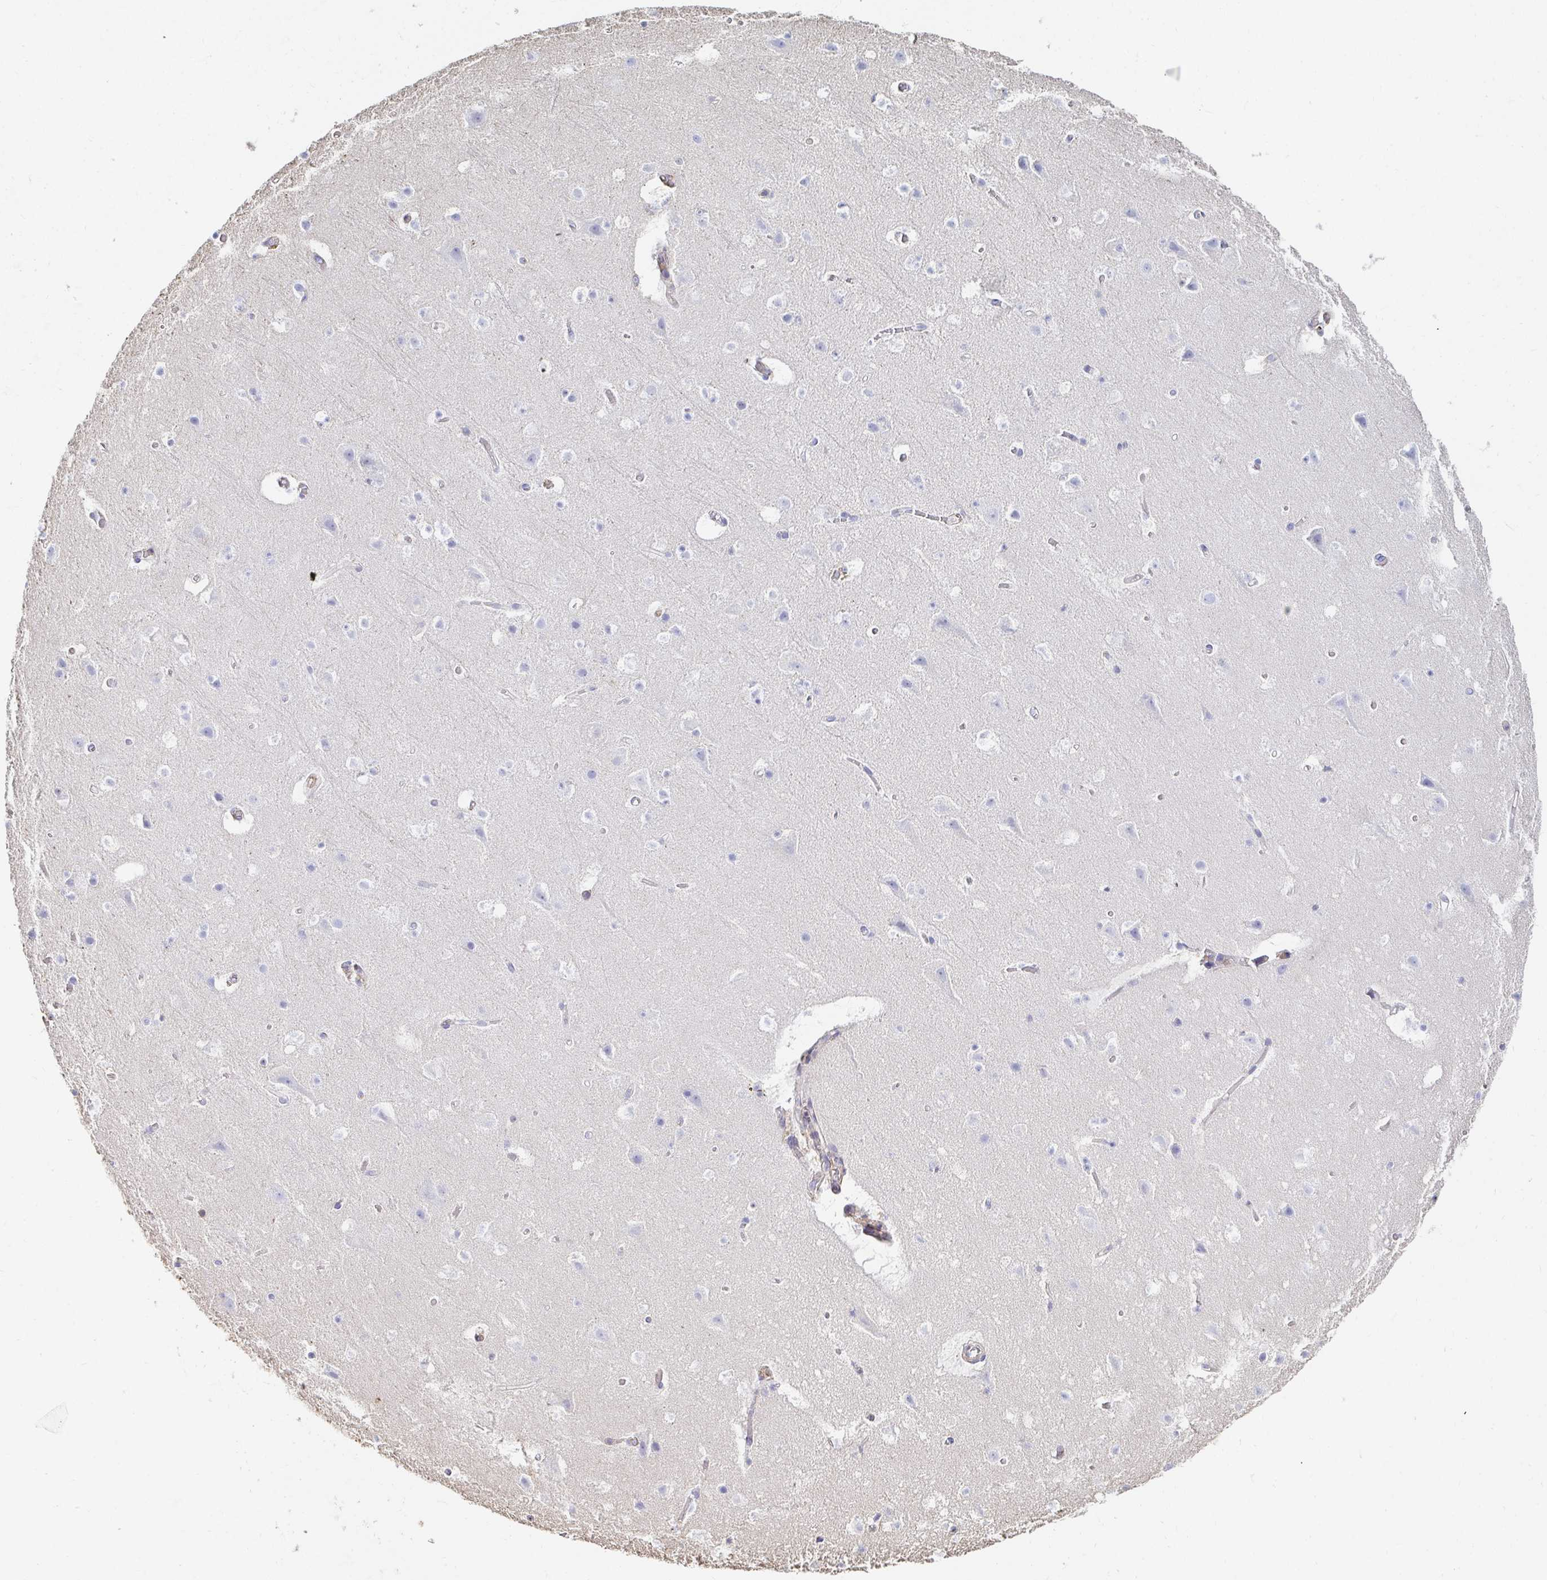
{"staining": {"intensity": "negative", "quantity": "none", "location": "none"}, "tissue": "cerebral cortex", "cell_type": "Endothelial cells", "image_type": "normal", "snomed": [{"axis": "morphology", "description": "Normal tissue, NOS"}, {"axis": "topography", "description": "Cerebral cortex"}], "caption": "DAB (3,3'-diaminobenzidine) immunohistochemical staining of unremarkable cerebral cortex displays no significant expression in endothelial cells.", "gene": "PTPN14", "patient": {"sex": "female", "age": 42}}